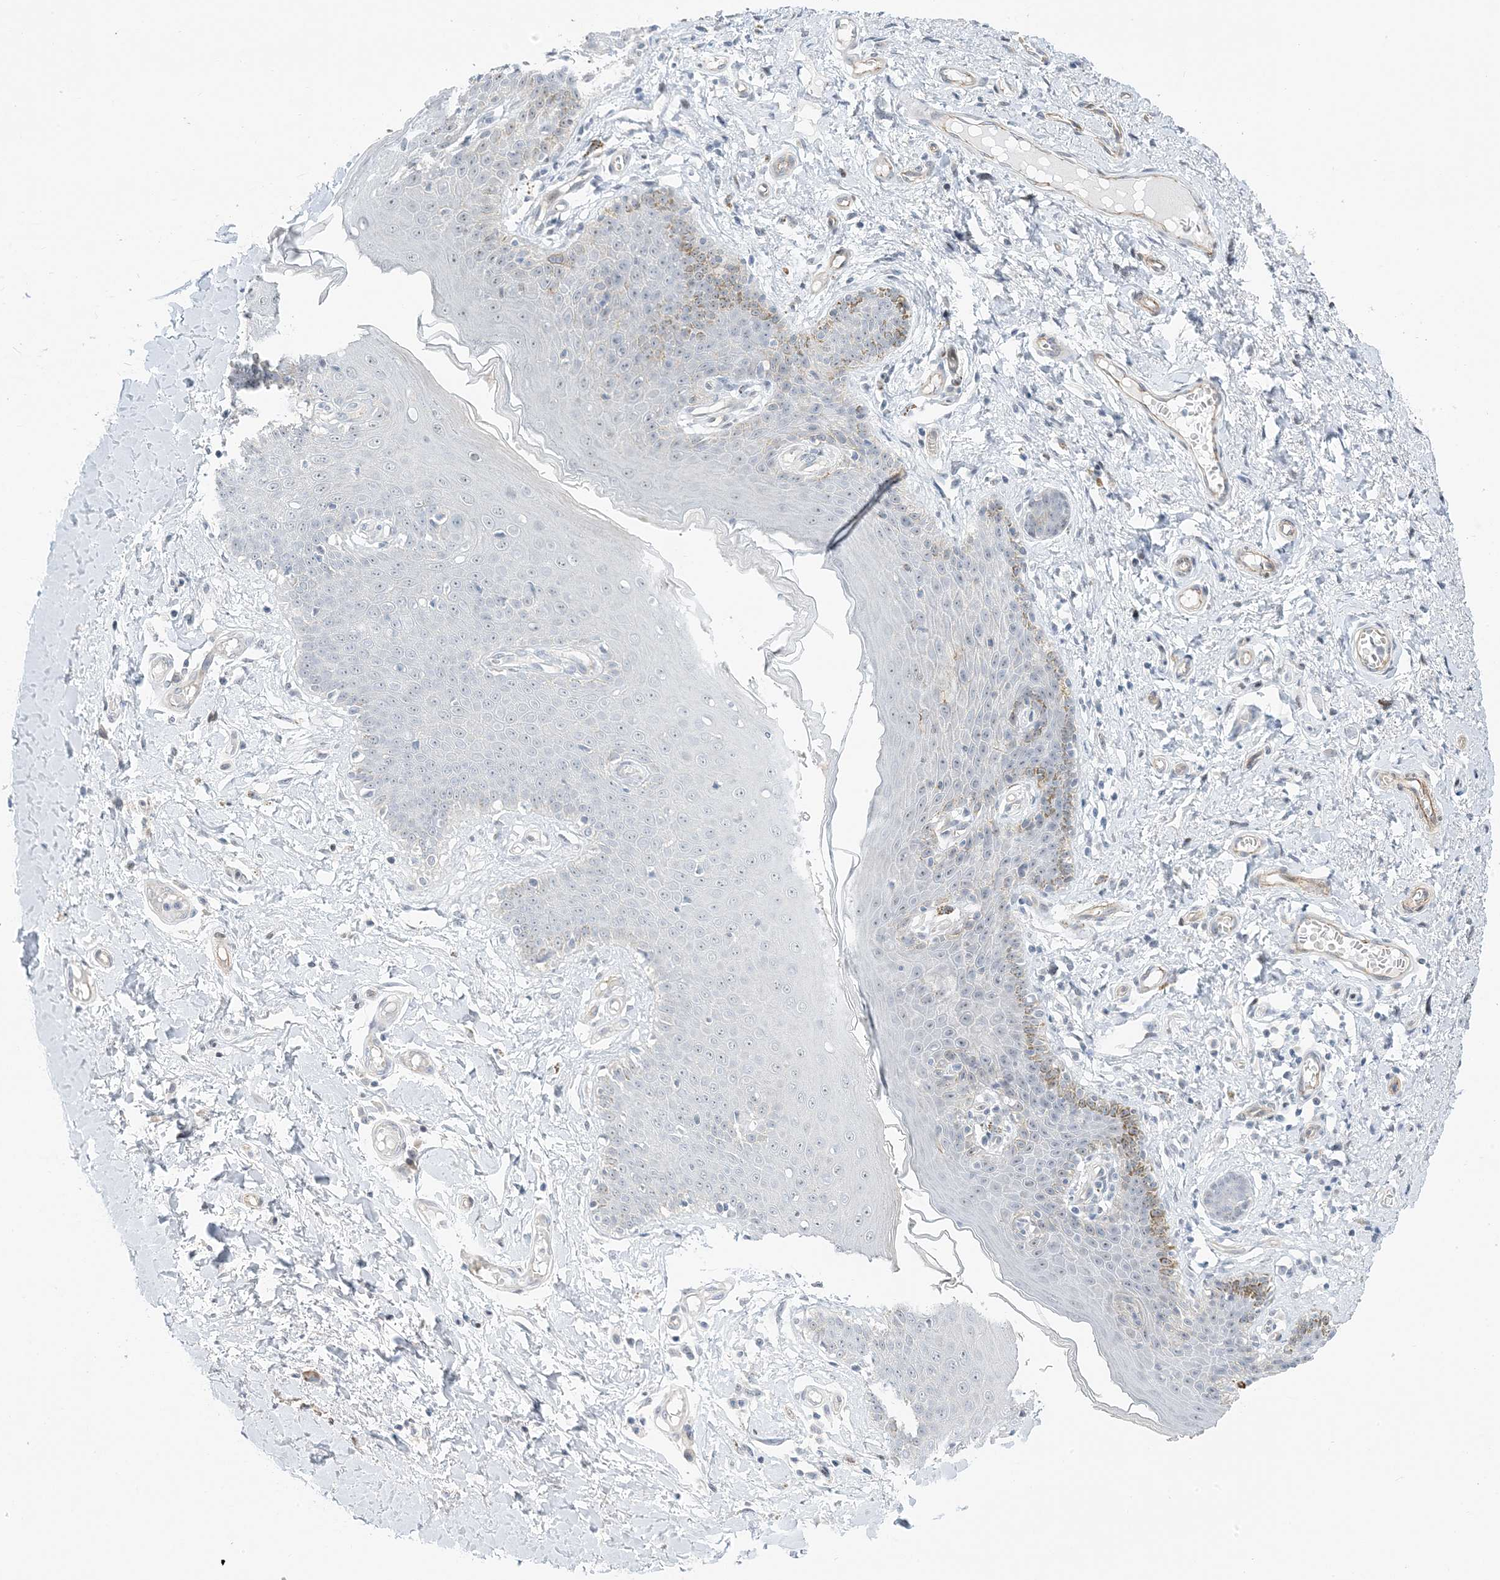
{"staining": {"intensity": "weak", "quantity": "<25%", "location": "cytoplasmic/membranous"}, "tissue": "skin", "cell_type": "Epidermal cells", "image_type": "normal", "snomed": [{"axis": "morphology", "description": "Normal tissue, NOS"}, {"axis": "topography", "description": "Vulva"}], "caption": "DAB immunohistochemical staining of normal skin reveals no significant positivity in epidermal cells.", "gene": "IL36B", "patient": {"sex": "female", "age": 66}}